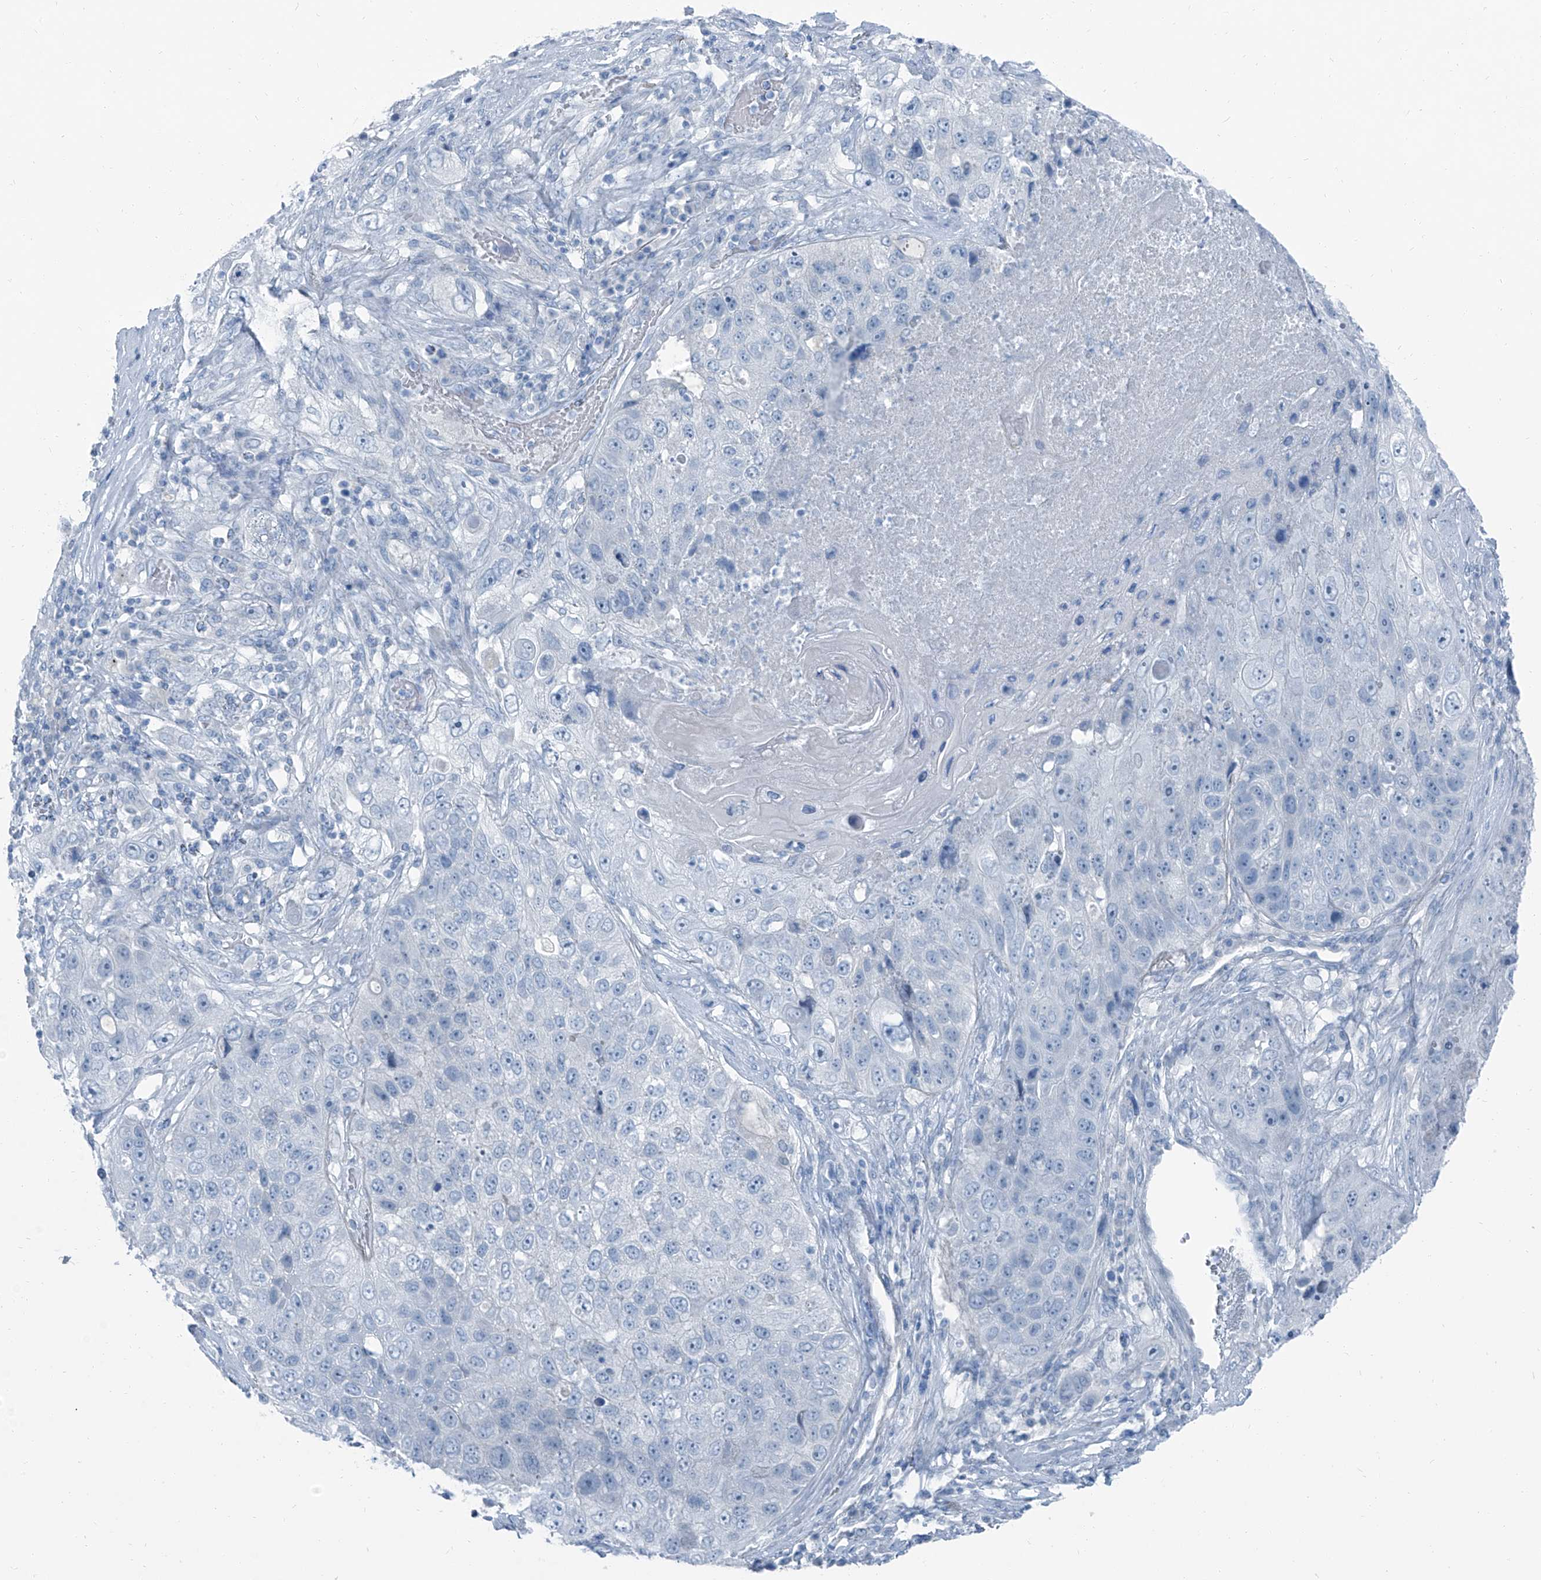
{"staining": {"intensity": "negative", "quantity": "none", "location": "none"}, "tissue": "lung cancer", "cell_type": "Tumor cells", "image_type": "cancer", "snomed": [{"axis": "morphology", "description": "Squamous cell carcinoma, NOS"}, {"axis": "topography", "description": "Lung"}], "caption": "Lung cancer was stained to show a protein in brown. There is no significant expression in tumor cells.", "gene": "RGN", "patient": {"sex": "male", "age": 61}}